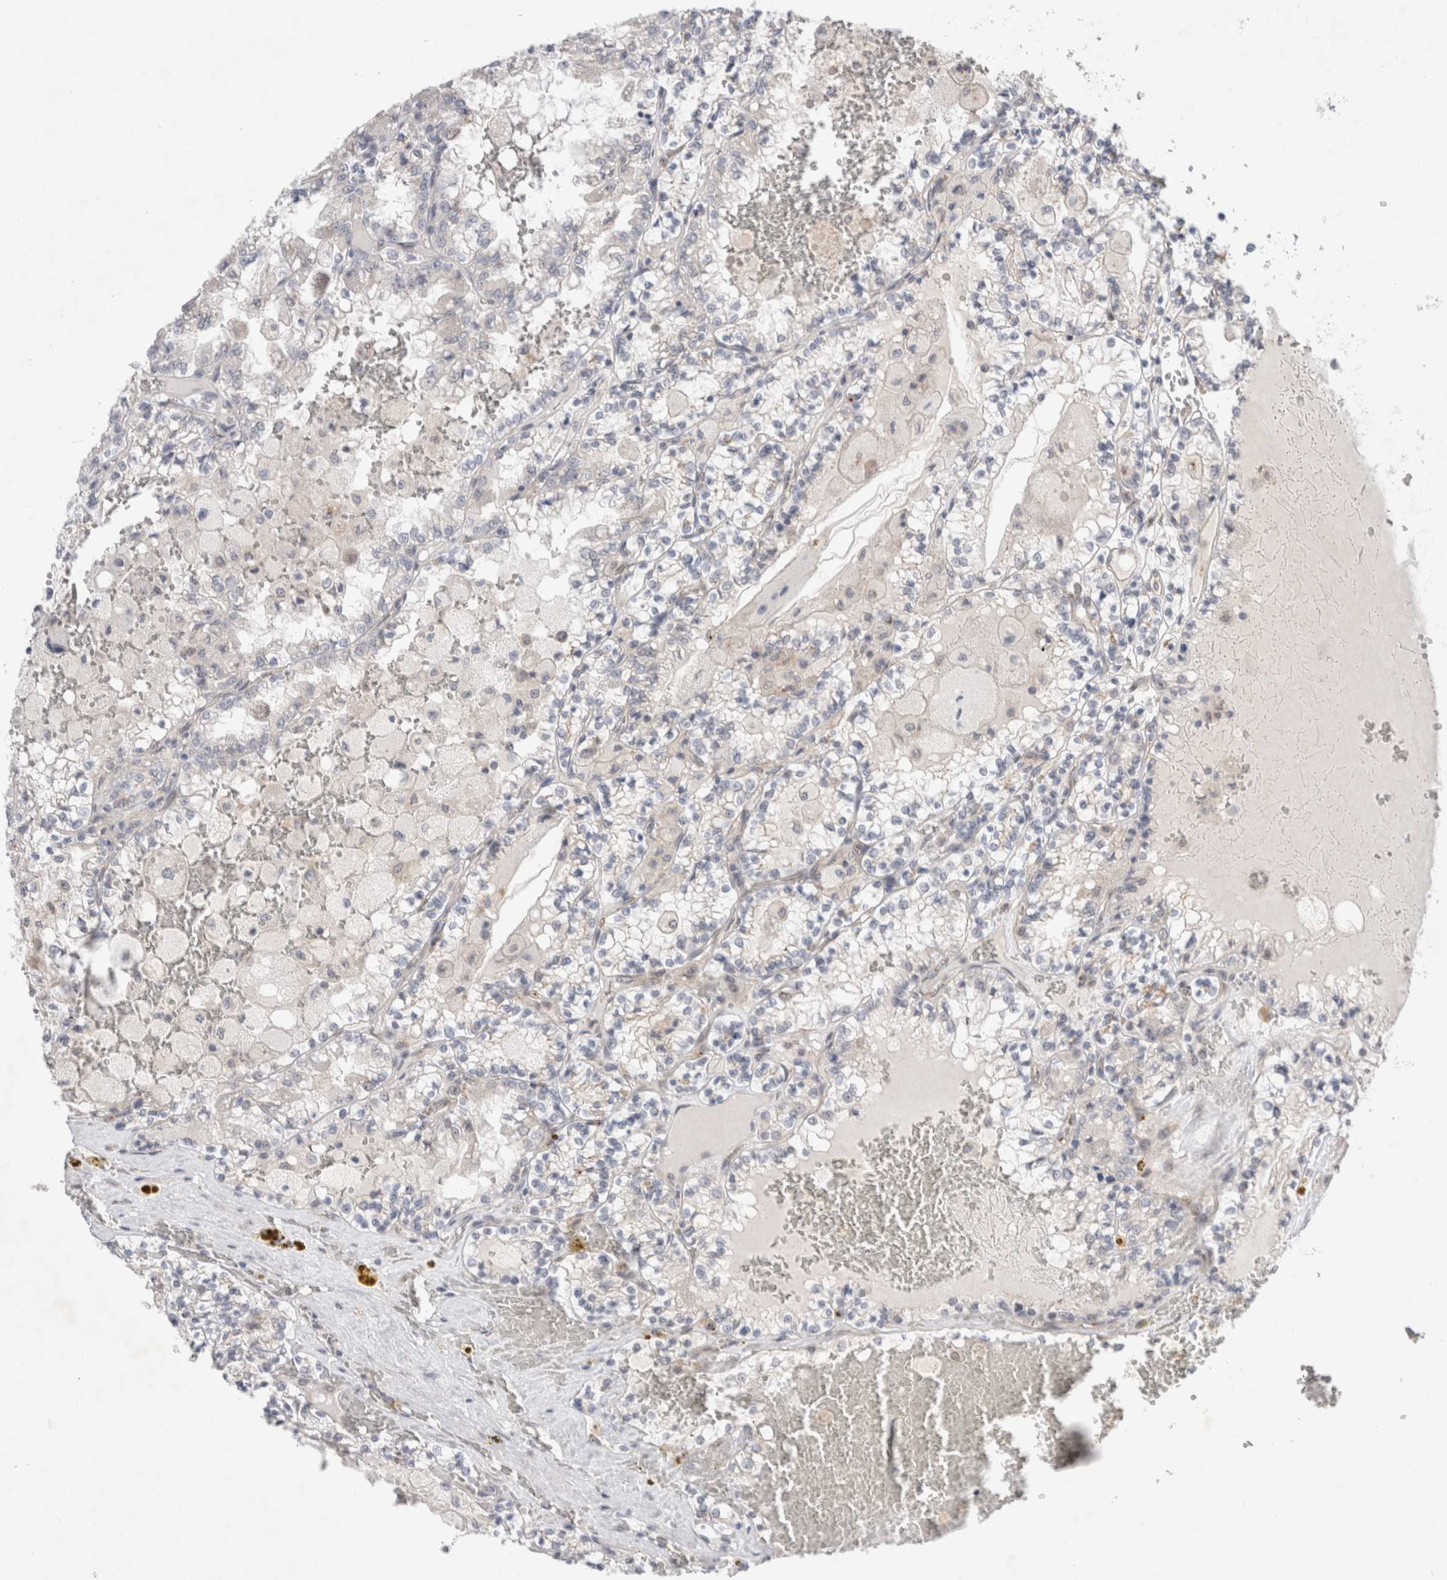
{"staining": {"intensity": "negative", "quantity": "none", "location": "none"}, "tissue": "renal cancer", "cell_type": "Tumor cells", "image_type": "cancer", "snomed": [{"axis": "morphology", "description": "Adenocarcinoma, NOS"}, {"axis": "topography", "description": "Kidney"}], "caption": "This image is of renal cancer stained with immunohistochemistry to label a protein in brown with the nuclei are counter-stained blue. There is no expression in tumor cells. (Stains: DAB immunohistochemistry (IHC) with hematoxylin counter stain, Microscopy: brightfield microscopy at high magnification).", "gene": "BICD2", "patient": {"sex": "female", "age": 56}}